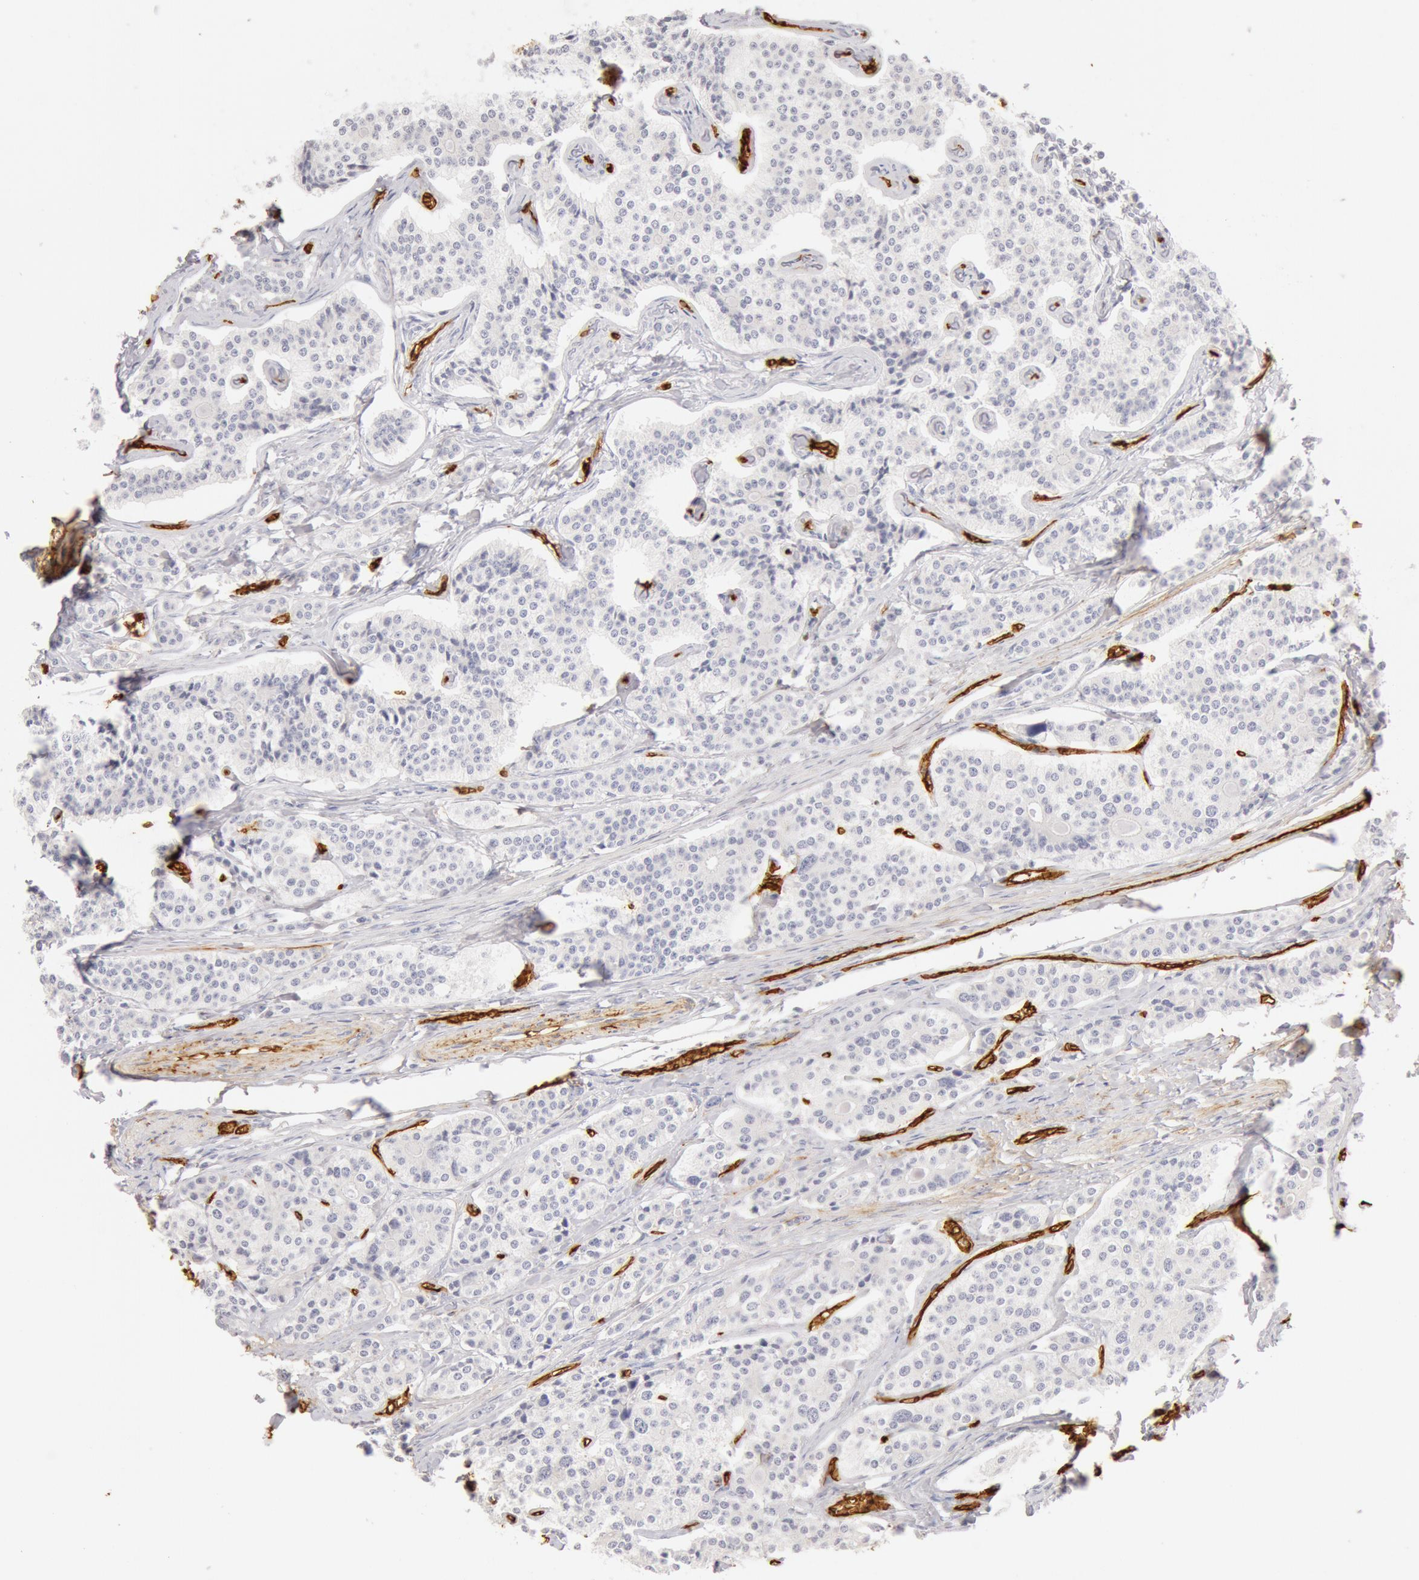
{"staining": {"intensity": "negative", "quantity": "none", "location": "none"}, "tissue": "carcinoid", "cell_type": "Tumor cells", "image_type": "cancer", "snomed": [{"axis": "morphology", "description": "Carcinoid, malignant, NOS"}, {"axis": "topography", "description": "Small intestine"}], "caption": "Tumor cells are negative for brown protein staining in carcinoid. Nuclei are stained in blue.", "gene": "AQP1", "patient": {"sex": "male", "age": 63}}